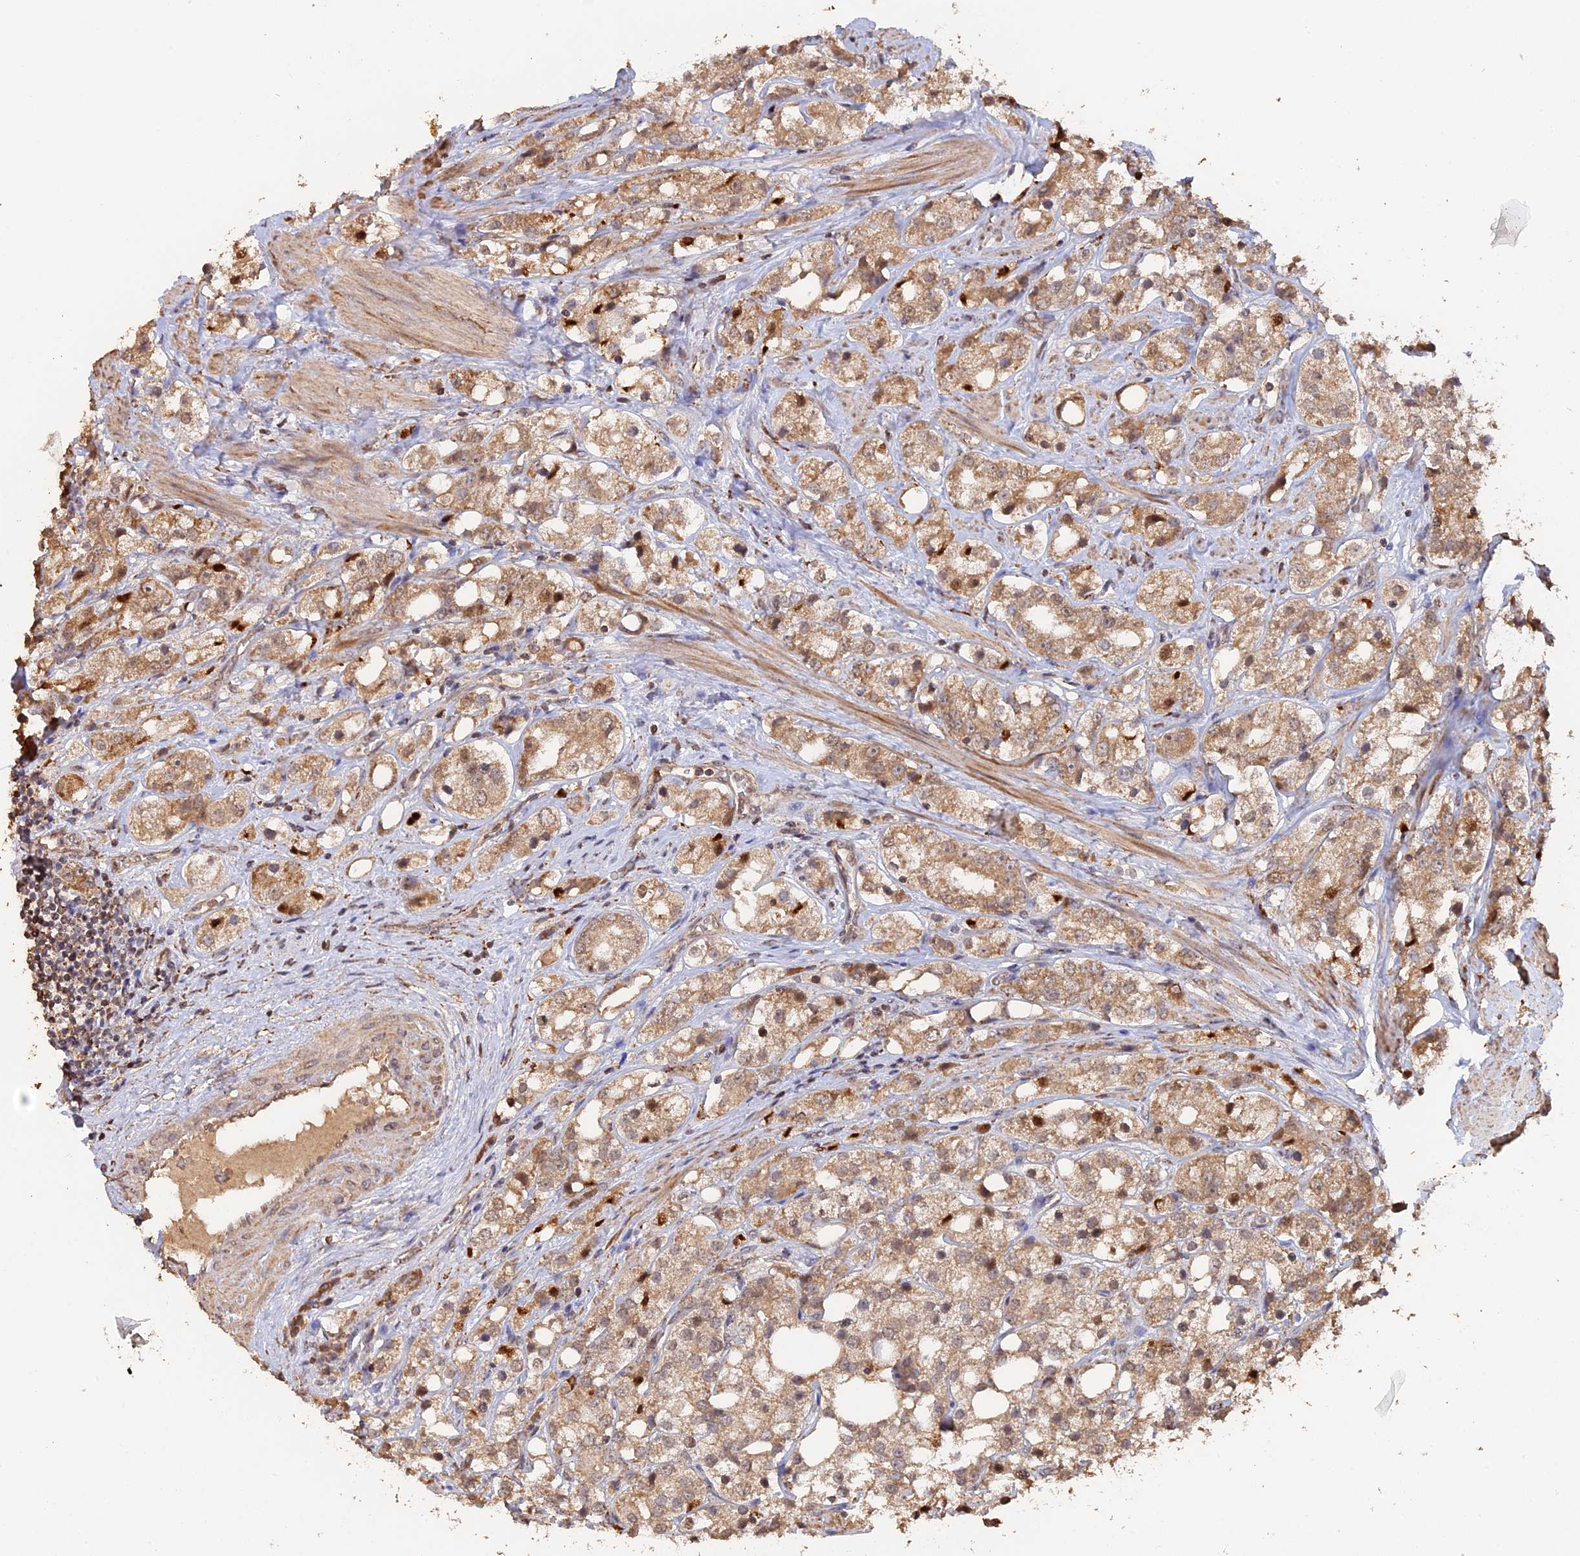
{"staining": {"intensity": "moderate", "quantity": ">75%", "location": "cytoplasmic/membranous"}, "tissue": "prostate cancer", "cell_type": "Tumor cells", "image_type": "cancer", "snomed": [{"axis": "morphology", "description": "Adenocarcinoma, NOS"}, {"axis": "topography", "description": "Prostate"}], "caption": "Prostate adenocarcinoma stained with a brown dye reveals moderate cytoplasmic/membranous positive staining in approximately >75% of tumor cells.", "gene": "FAM210B", "patient": {"sex": "male", "age": 79}}